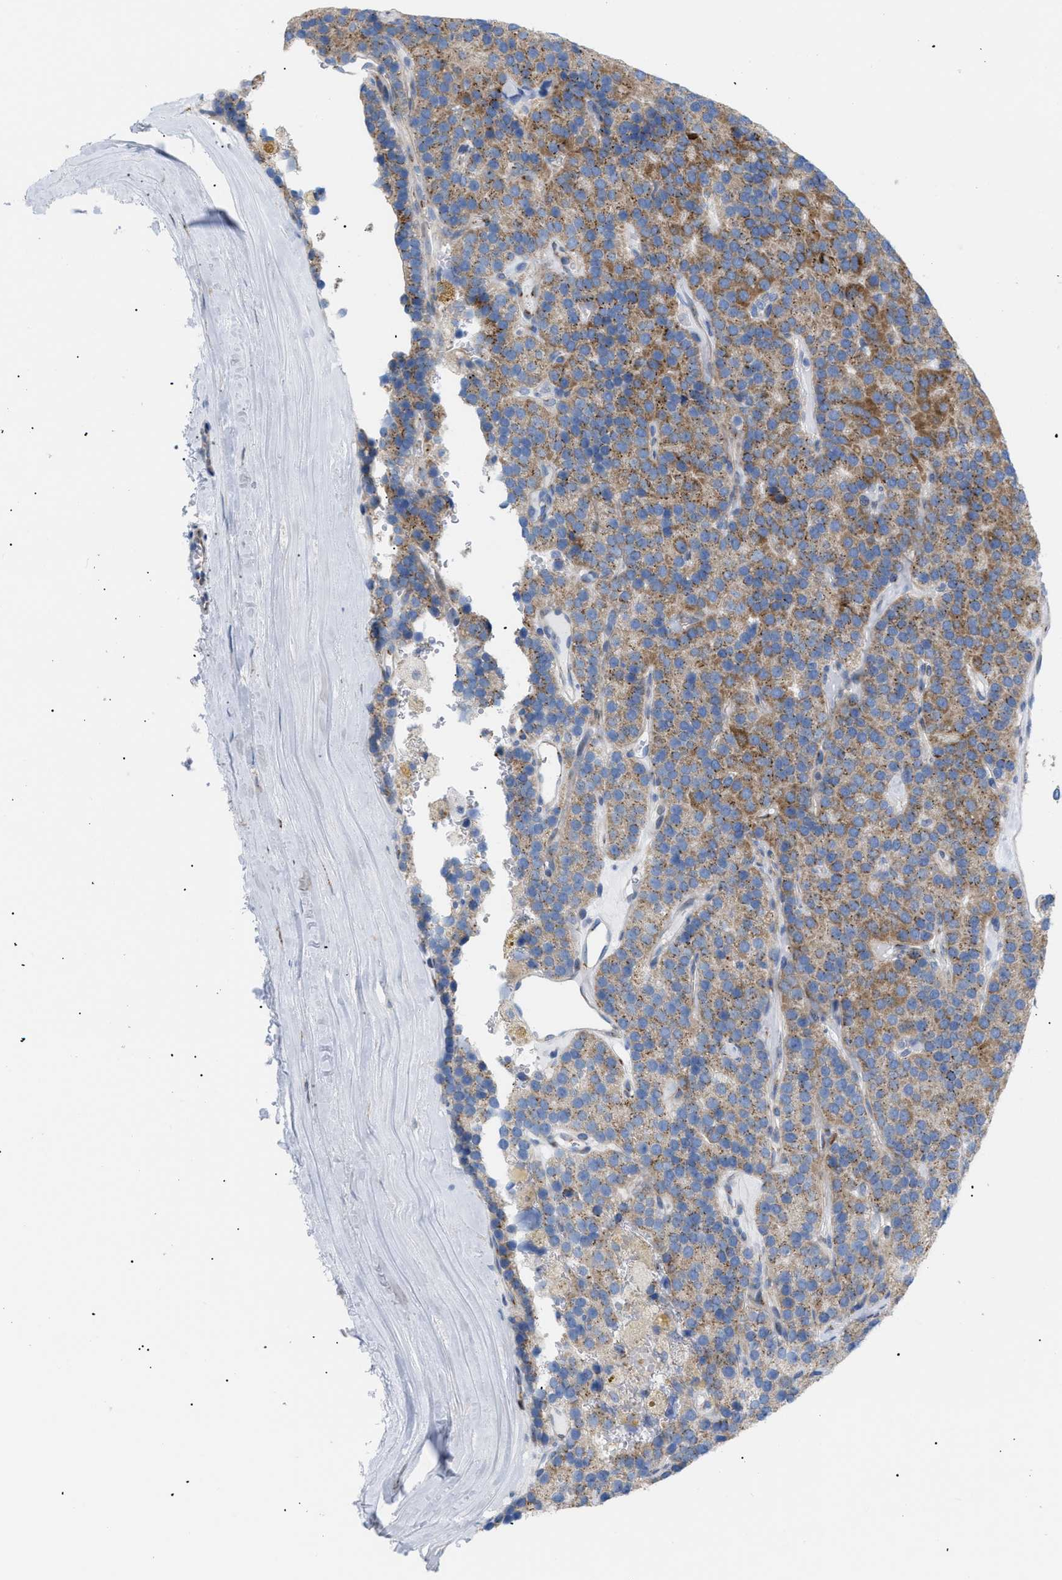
{"staining": {"intensity": "moderate", "quantity": ">75%", "location": "cytoplasmic/membranous"}, "tissue": "parathyroid gland", "cell_type": "Glandular cells", "image_type": "normal", "snomed": [{"axis": "morphology", "description": "Normal tissue, NOS"}, {"axis": "morphology", "description": "Adenoma, NOS"}, {"axis": "topography", "description": "Parathyroid gland"}], "caption": "Immunohistochemistry histopathology image of unremarkable parathyroid gland stained for a protein (brown), which shows medium levels of moderate cytoplasmic/membranous staining in approximately >75% of glandular cells.", "gene": "TMEM17", "patient": {"sex": "female", "age": 86}}